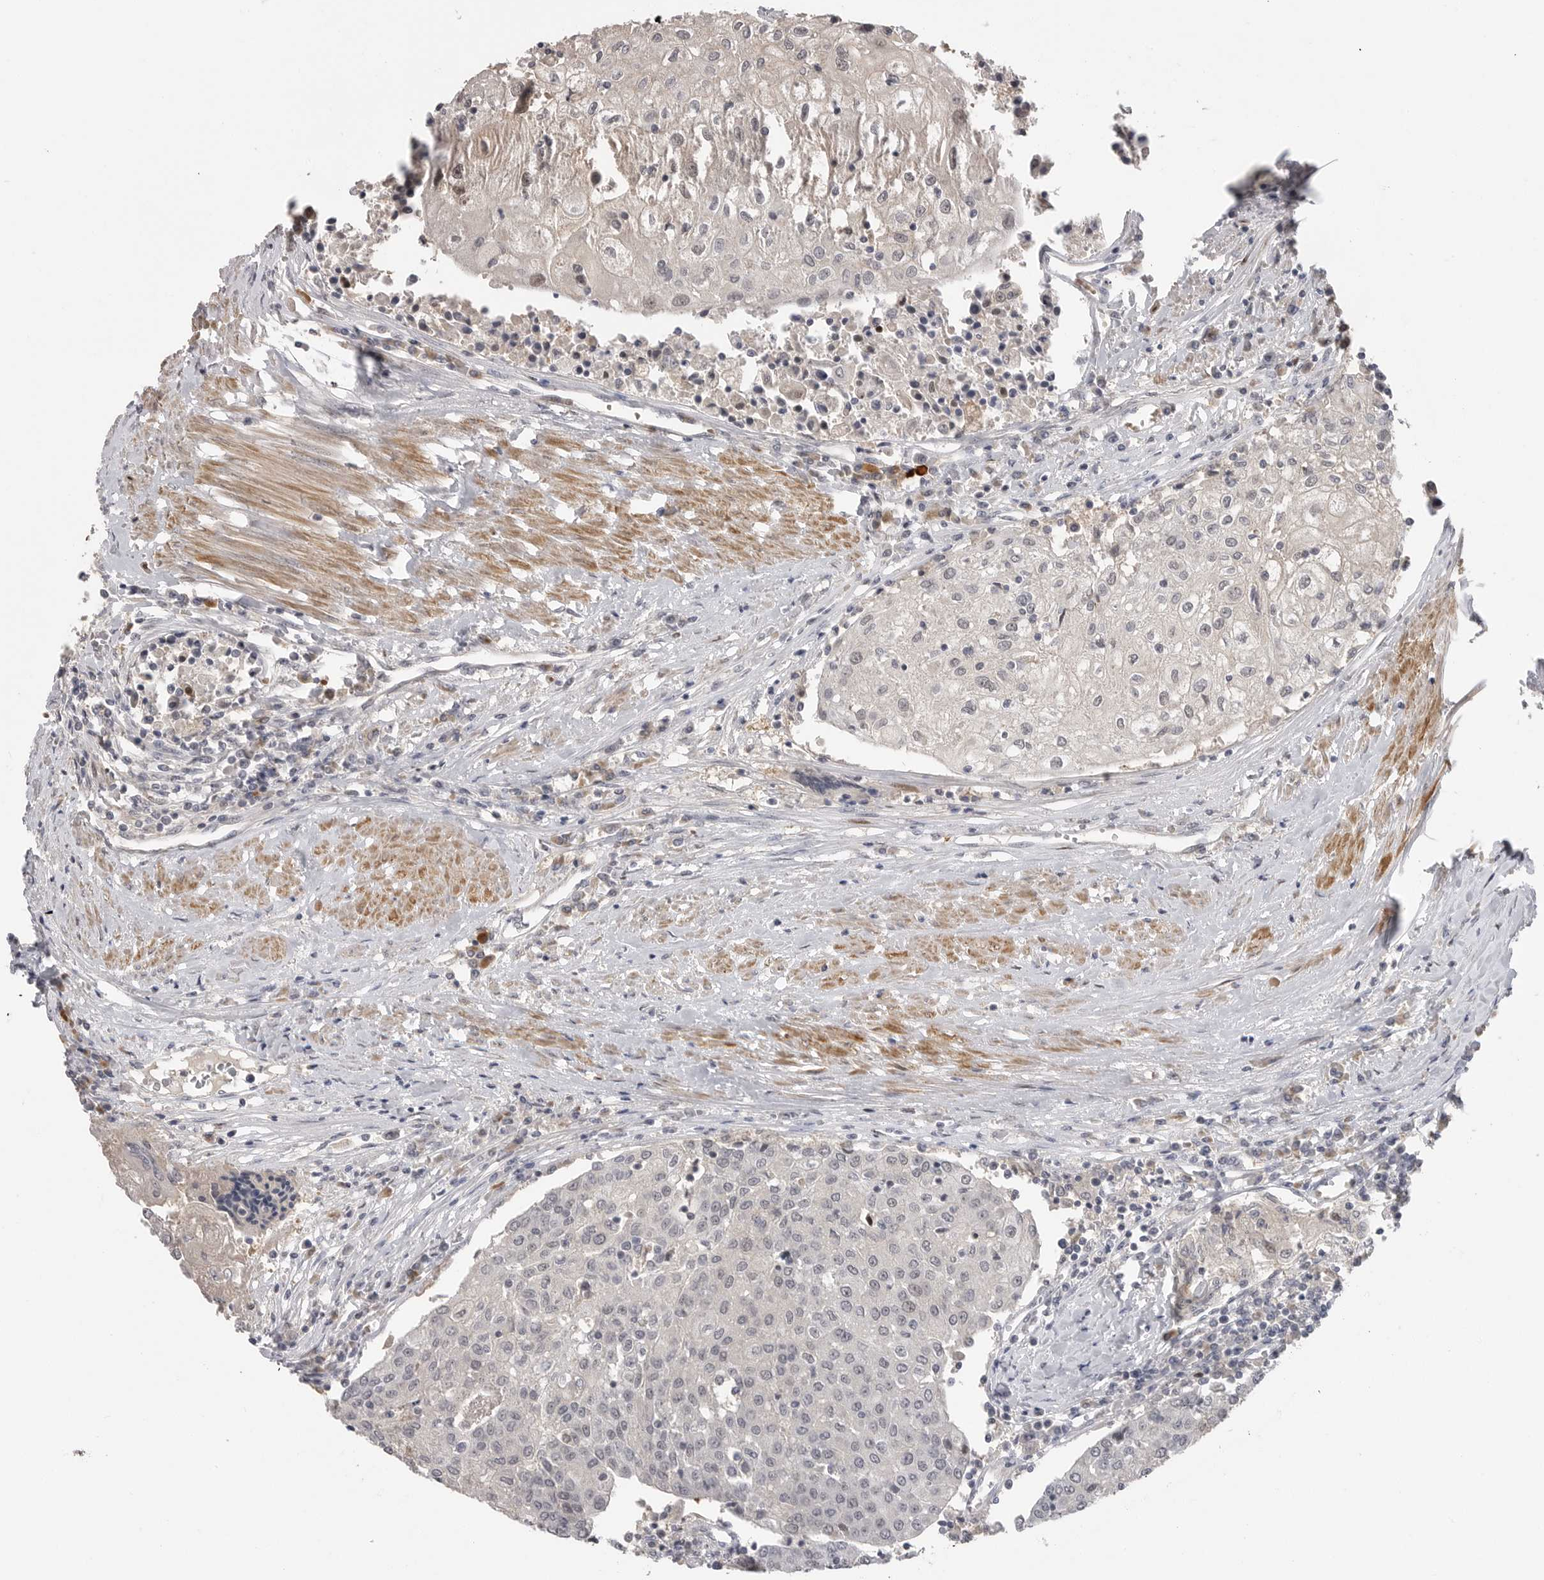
{"staining": {"intensity": "negative", "quantity": "none", "location": "none"}, "tissue": "urothelial cancer", "cell_type": "Tumor cells", "image_type": "cancer", "snomed": [{"axis": "morphology", "description": "Urothelial carcinoma, High grade"}, {"axis": "topography", "description": "Urinary bladder"}], "caption": "This is an immunohistochemistry (IHC) histopathology image of high-grade urothelial carcinoma. There is no staining in tumor cells.", "gene": "PLEKHF1", "patient": {"sex": "female", "age": 85}}